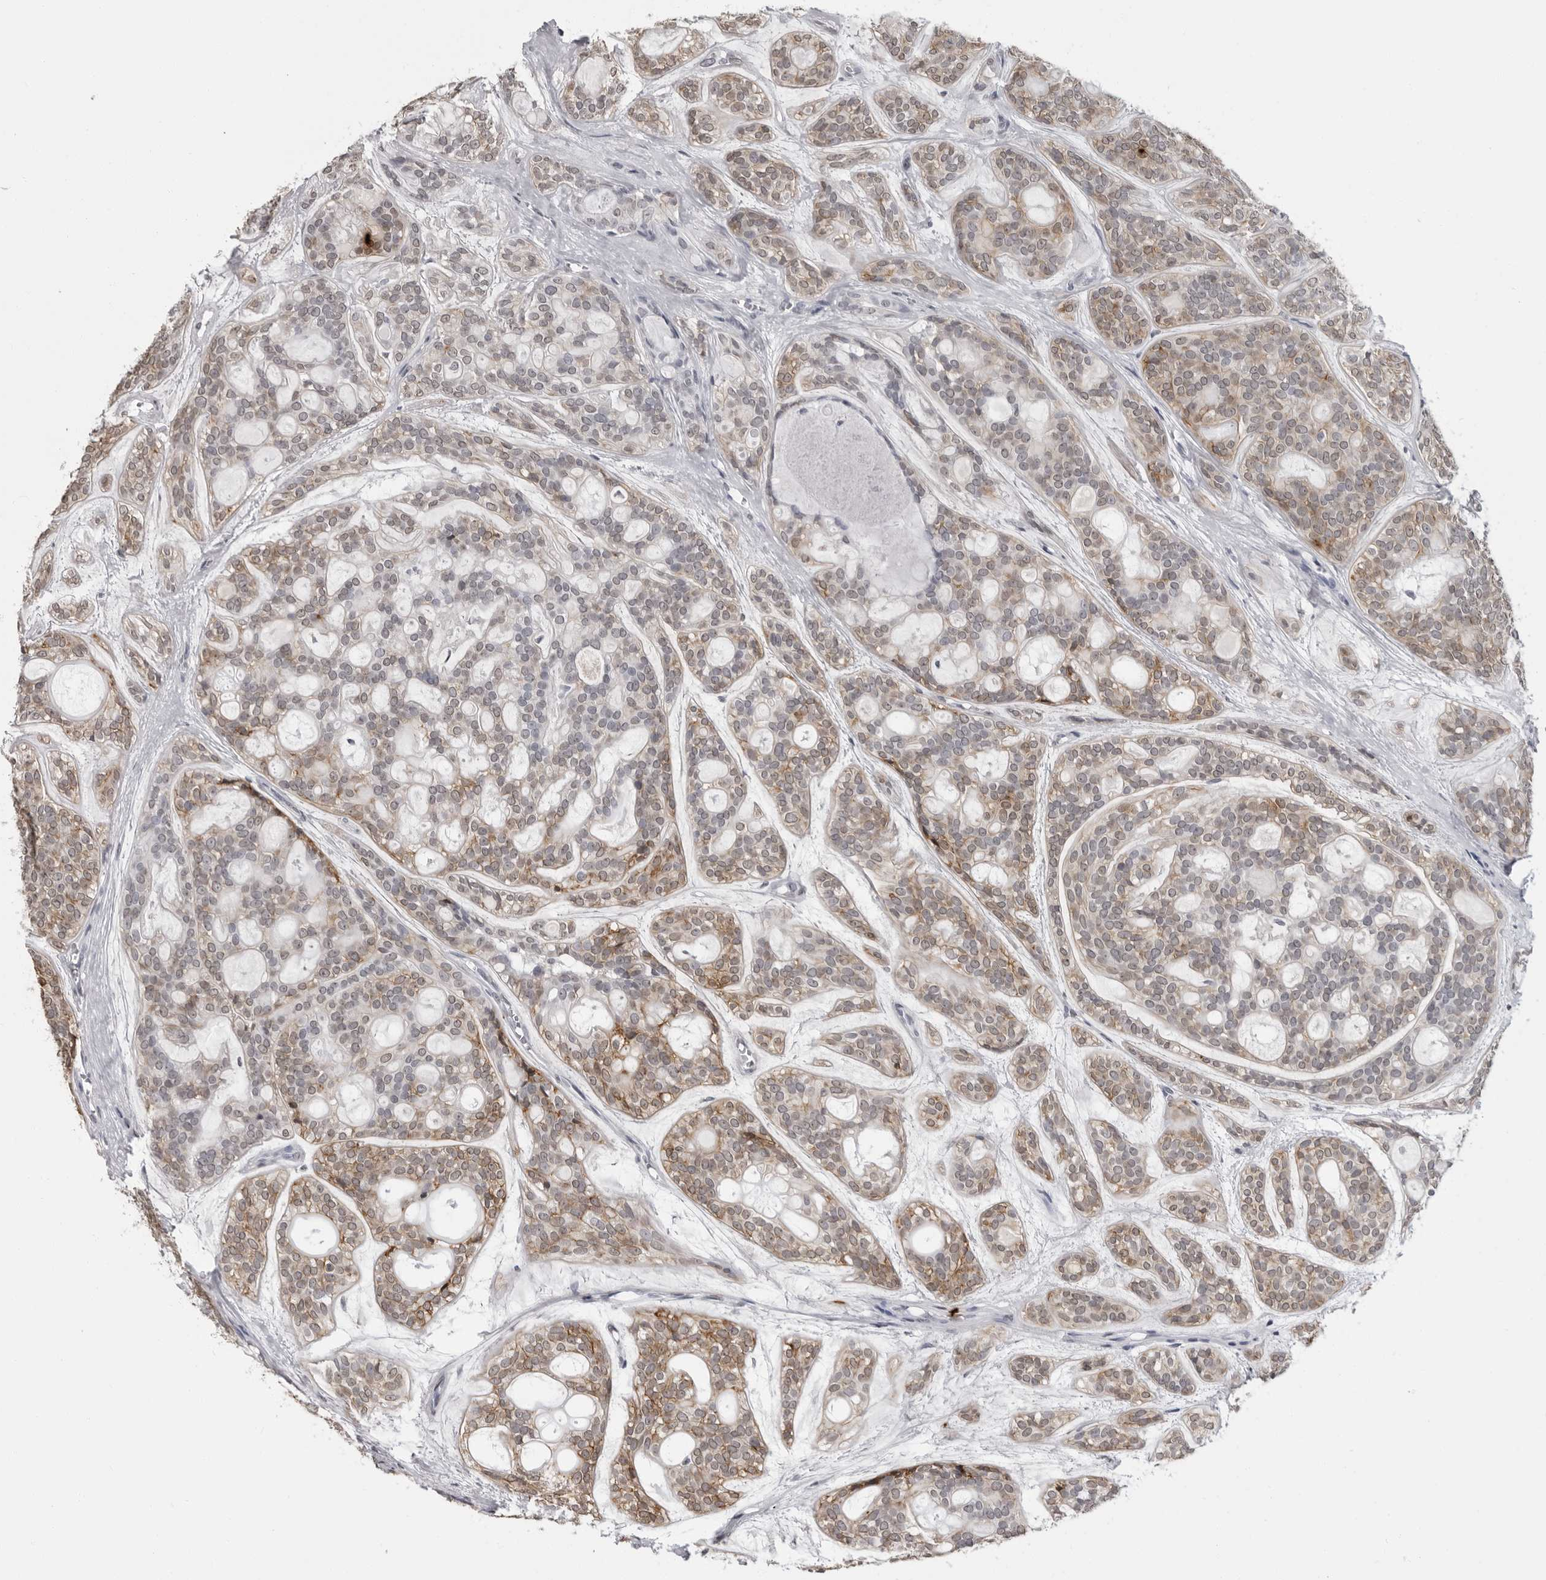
{"staining": {"intensity": "moderate", "quantity": "25%-75%", "location": "cytoplasmic/membranous"}, "tissue": "head and neck cancer", "cell_type": "Tumor cells", "image_type": "cancer", "snomed": [{"axis": "morphology", "description": "Adenocarcinoma, NOS"}, {"axis": "topography", "description": "Head-Neck"}], "caption": "Head and neck cancer (adenocarcinoma) was stained to show a protein in brown. There is medium levels of moderate cytoplasmic/membranous positivity in approximately 25%-75% of tumor cells.", "gene": "HEPACAM", "patient": {"sex": "male", "age": 66}}